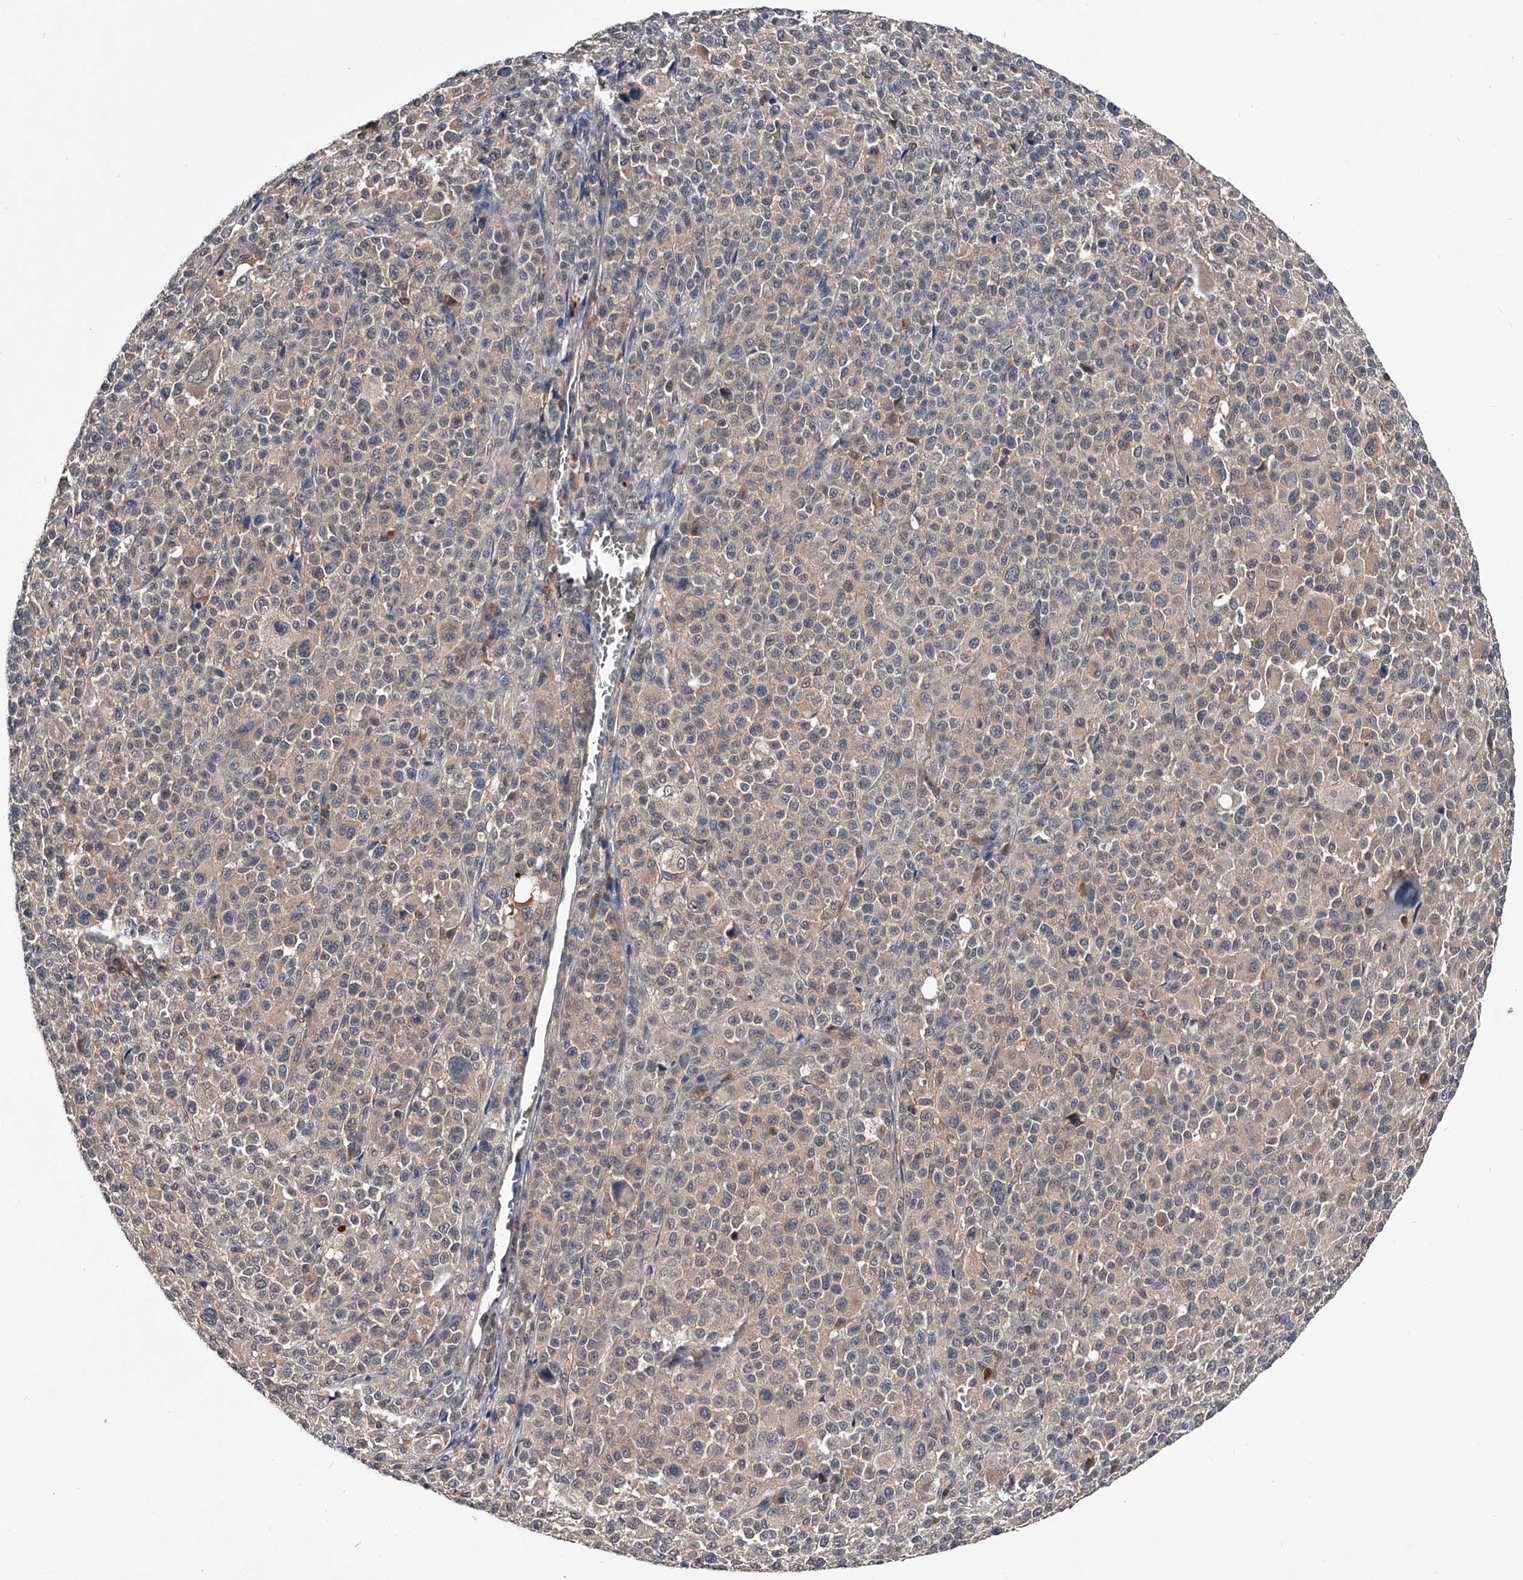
{"staining": {"intensity": "negative", "quantity": "none", "location": "none"}, "tissue": "melanoma", "cell_type": "Tumor cells", "image_type": "cancer", "snomed": [{"axis": "morphology", "description": "Malignant melanoma, Metastatic site"}, {"axis": "topography", "description": "Skin"}], "caption": "Immunohistochemical staining of human malignant melanoma (metastatic site) reveals no significant staining in tumor cells.", "gene": "ZNF30", "patient": {"sex": "female", "age": 74}}